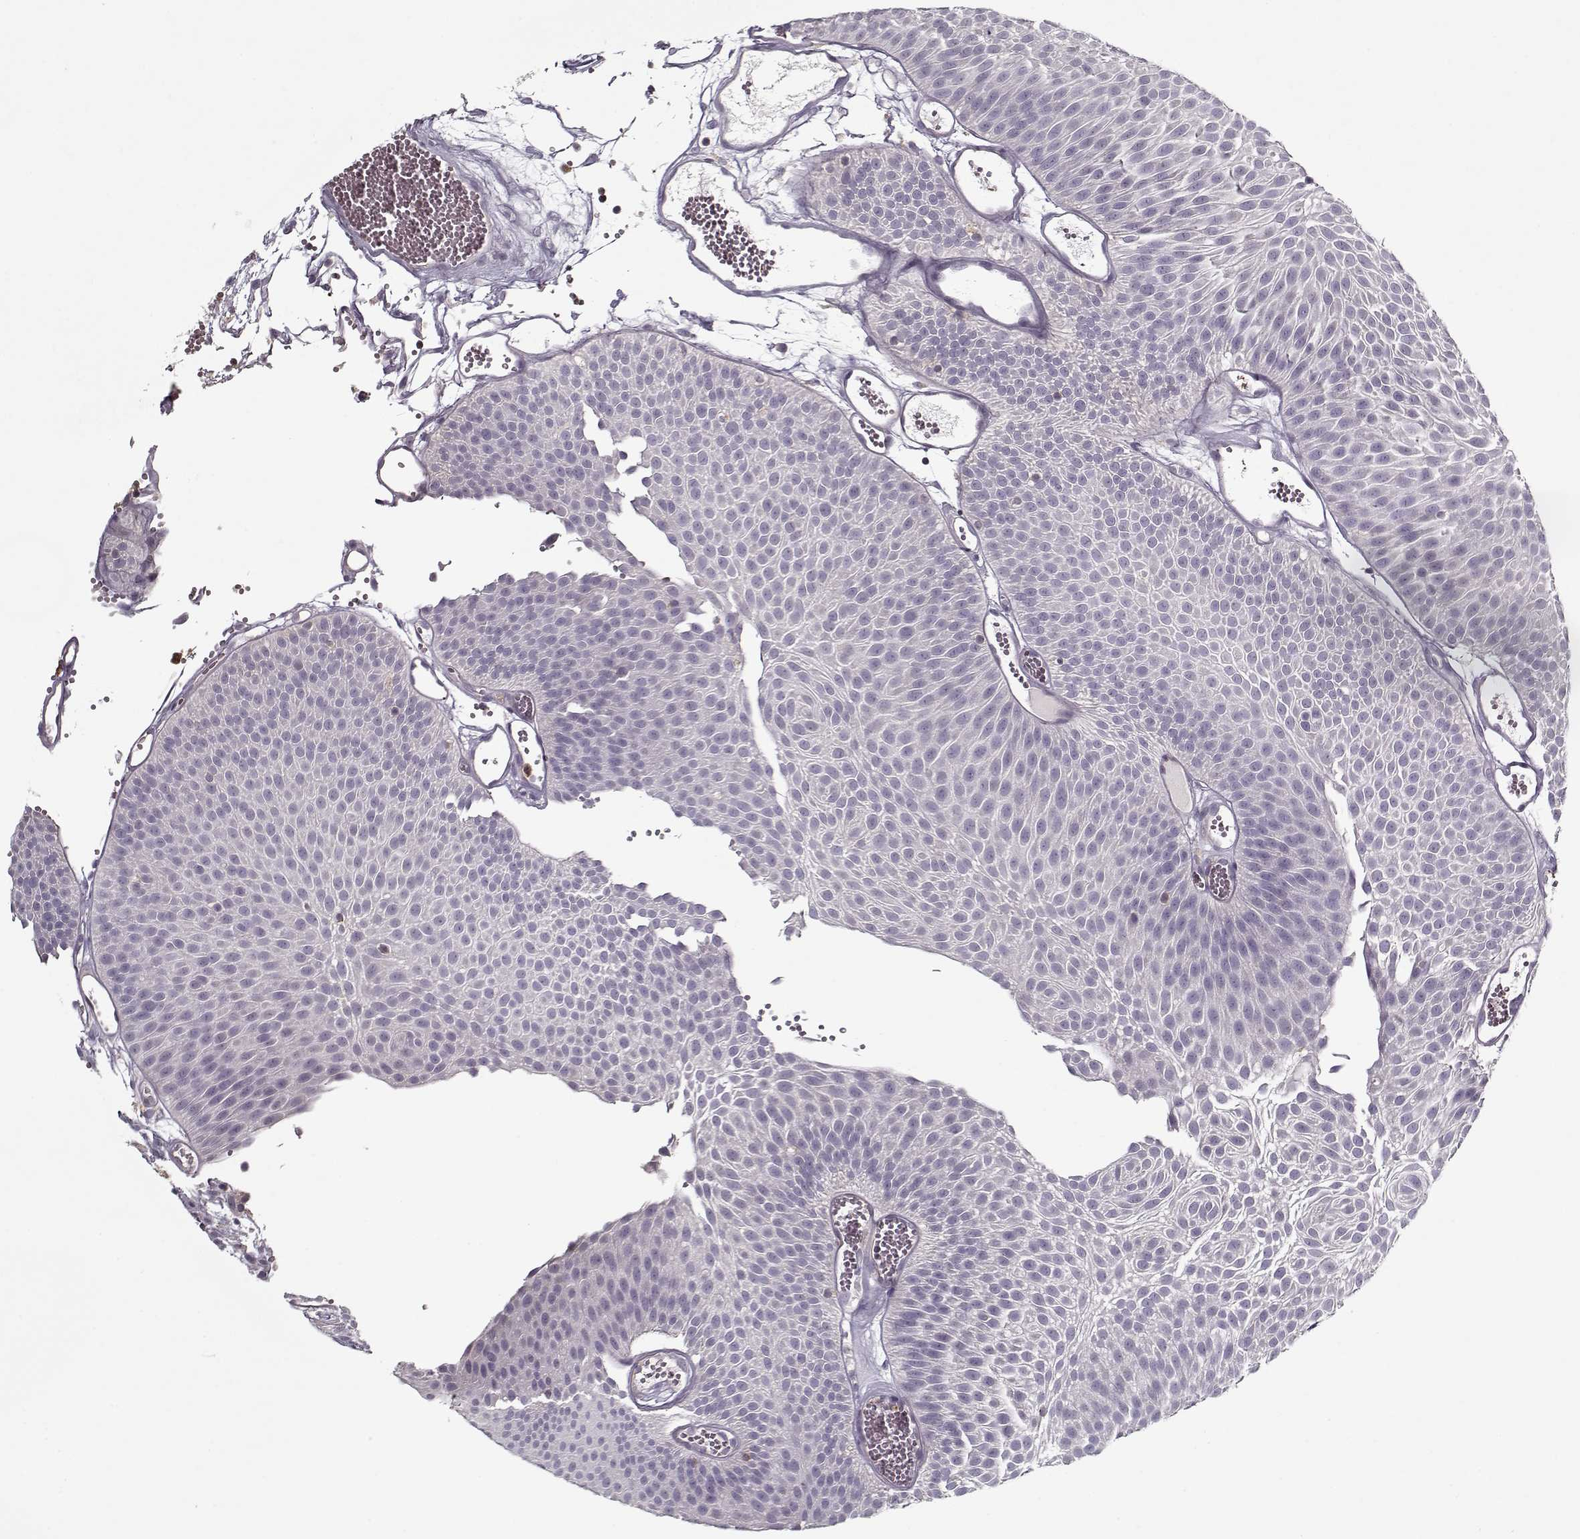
{"staining": {"intensity": "negative", "quantity": "none", "location": "none"}, "tissue": "urothelial cancer", "cell_type": "Tumor cells", "image_type": "cancer", "snomed": [{"axis": "morphology", "description": "Urothelial carcinoma, Low grade"}, {"axis": "topography", "description": "Urinary bladder"}], "caption": "Immunohistochemistry histopathology image of human urothelial cancer stained for a protein (brown), which demonstrates no expression in tumor cells. Nuclei are stained in blue.", "gene": "UNC13D", "patient": {"sex": "male", "age": 52}}